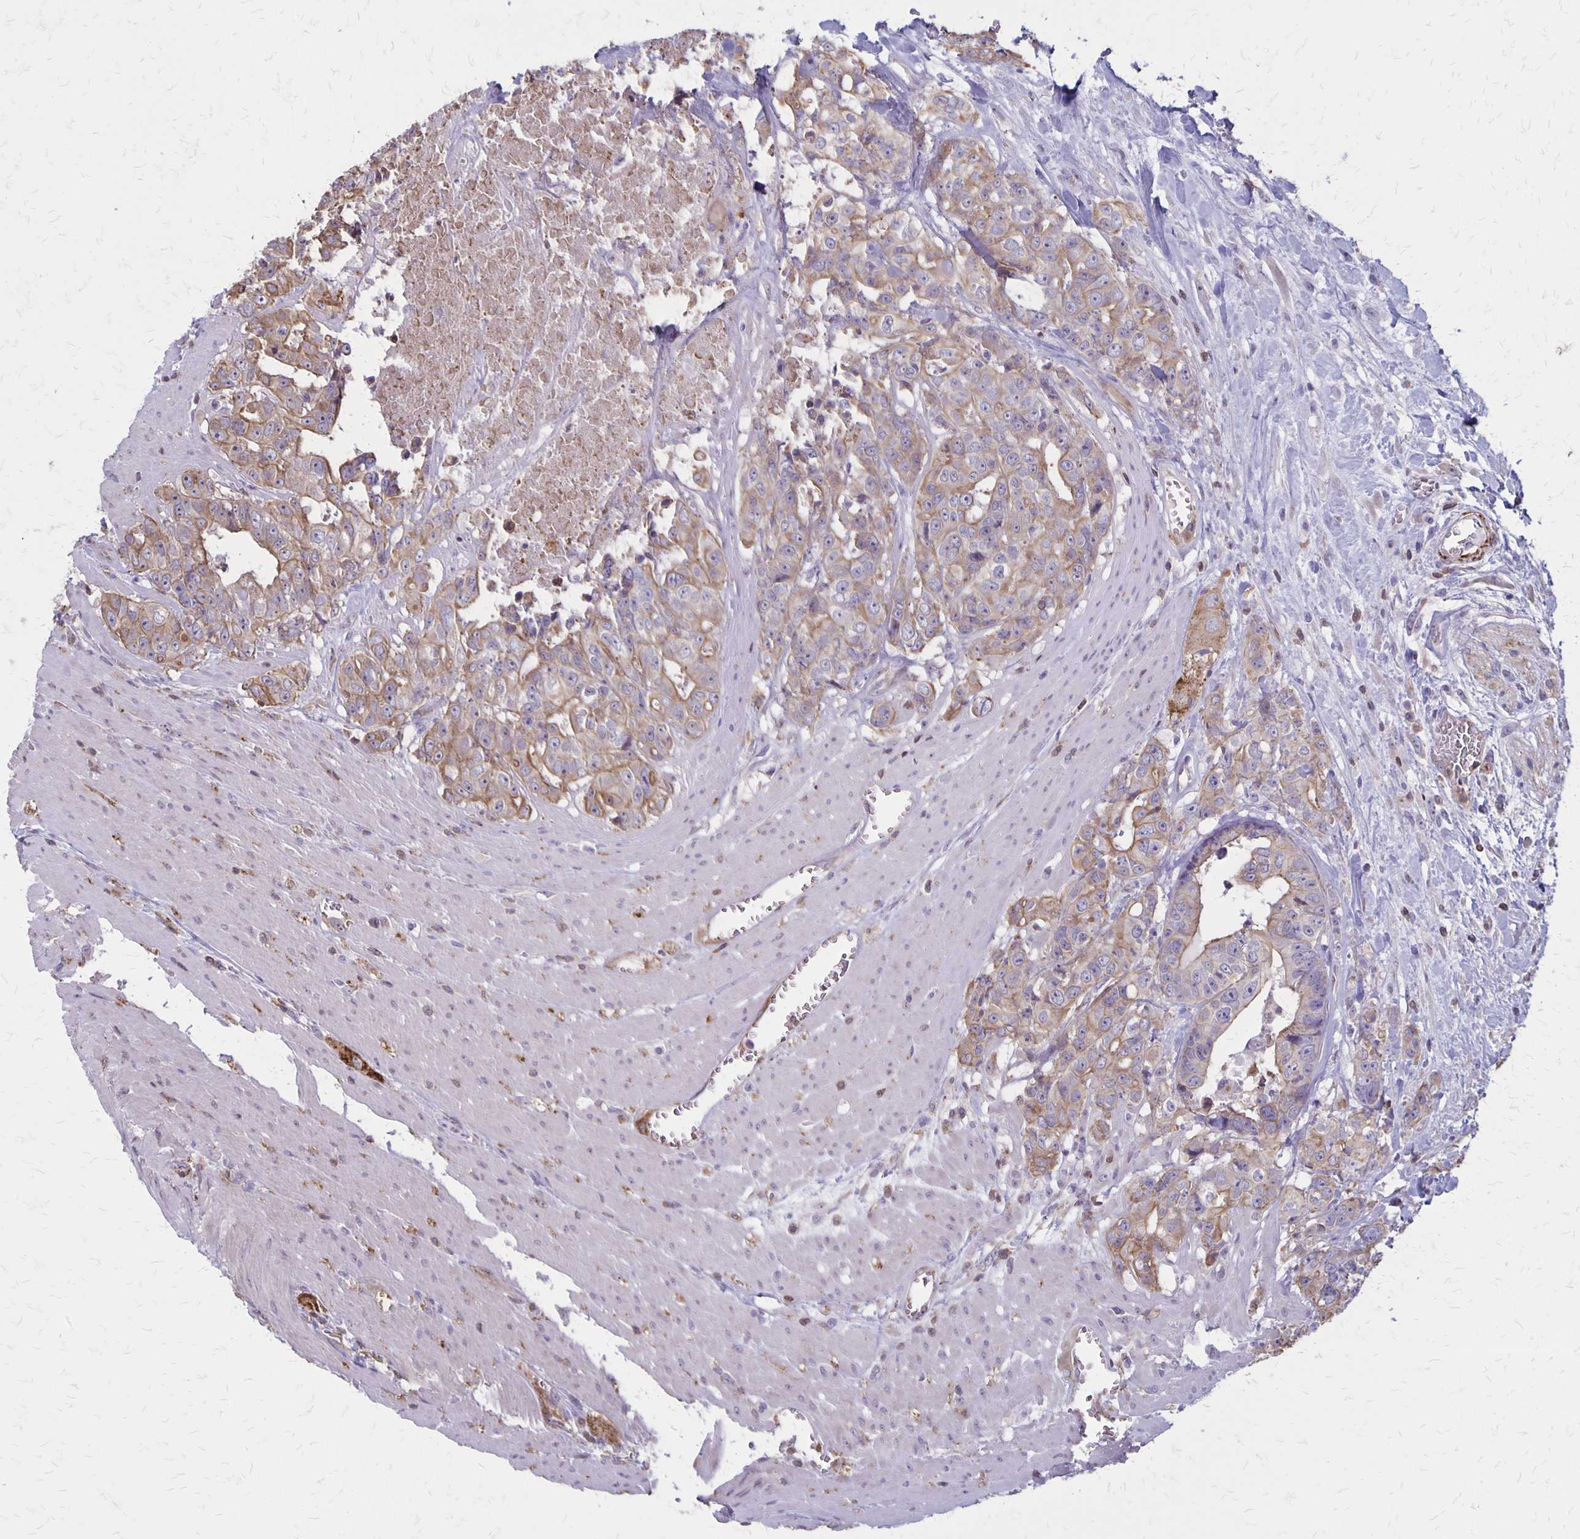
{"staining": {"intensity": "moderate", "quantity": "25%-75%", "location": "cytoplasmic/membranous,nuclear"}, "tissue": "colorectal cancer", "cell_type": "Tumor cells", "image_type": "cancer", "snomed": [{"axis": "morphology", "description": "Adenocarcinoma, NOS"}, {"axis": "topography", "description": "Rectum"}], "caption": "Immunohistochemistry (IHC) of human colorectal cancer (adenocarcinoma) exhibits medium levels of moderate cytoplasmic/membranous and nuclear positivity in approximately 25%-75% of tumor cells.", "gene": "SEPTIN5", "patient": {"sex": "female", "age": 62}}